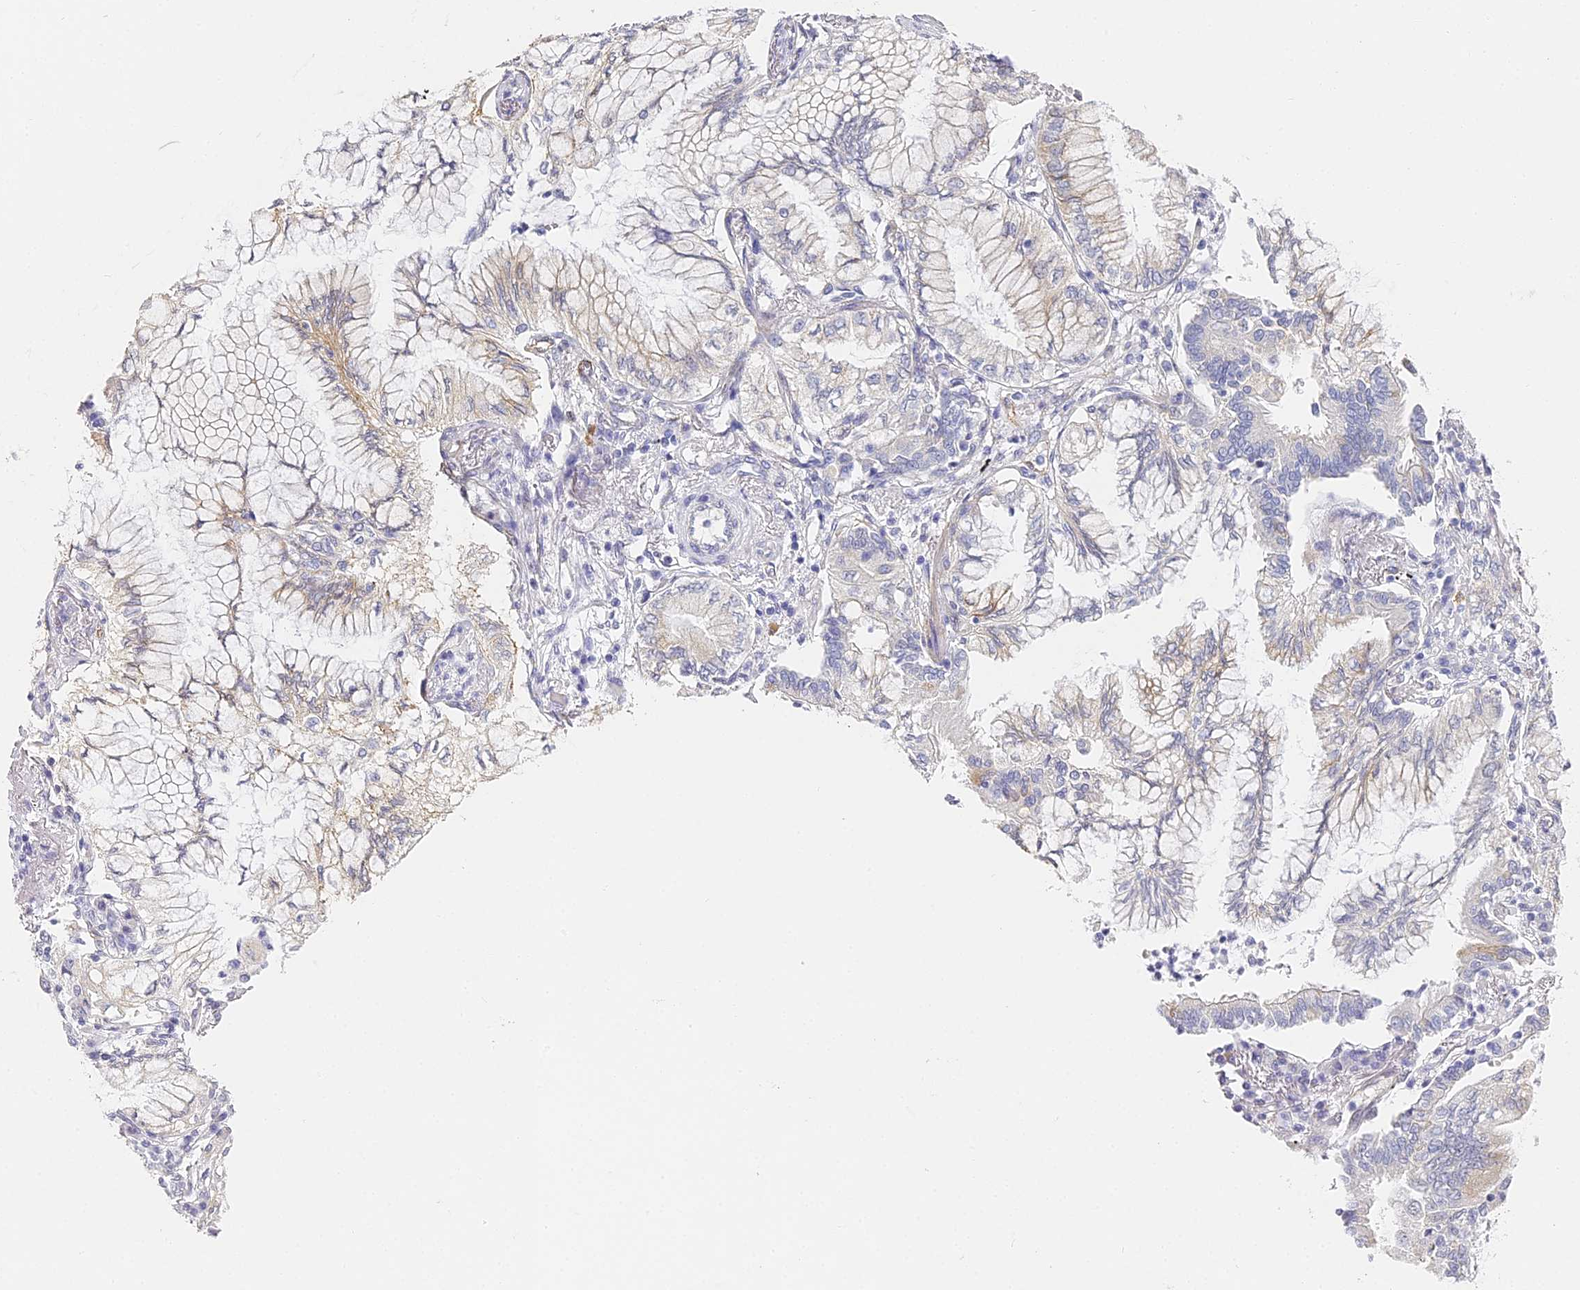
{"staining": {"intensity": "weak", "quantity": "<25%", "location": "cytoplasmic/membranous"}, "tissue": "lung cancer", "cell_type": "Tumor cells", "image_type": "cancer", "snomed": [{"axis": "morphology", "description": "Adenocarcinoma, NOS"}, {"axis": "topography", "description": "Lung"}], "caption": "This is a image of immunohistochemistry staining of lung cancer (adenocarcinoma), which shows no expression in tumor cells.", "gene": "GJA1", "patient": {"sex": "female", "age": 70}}